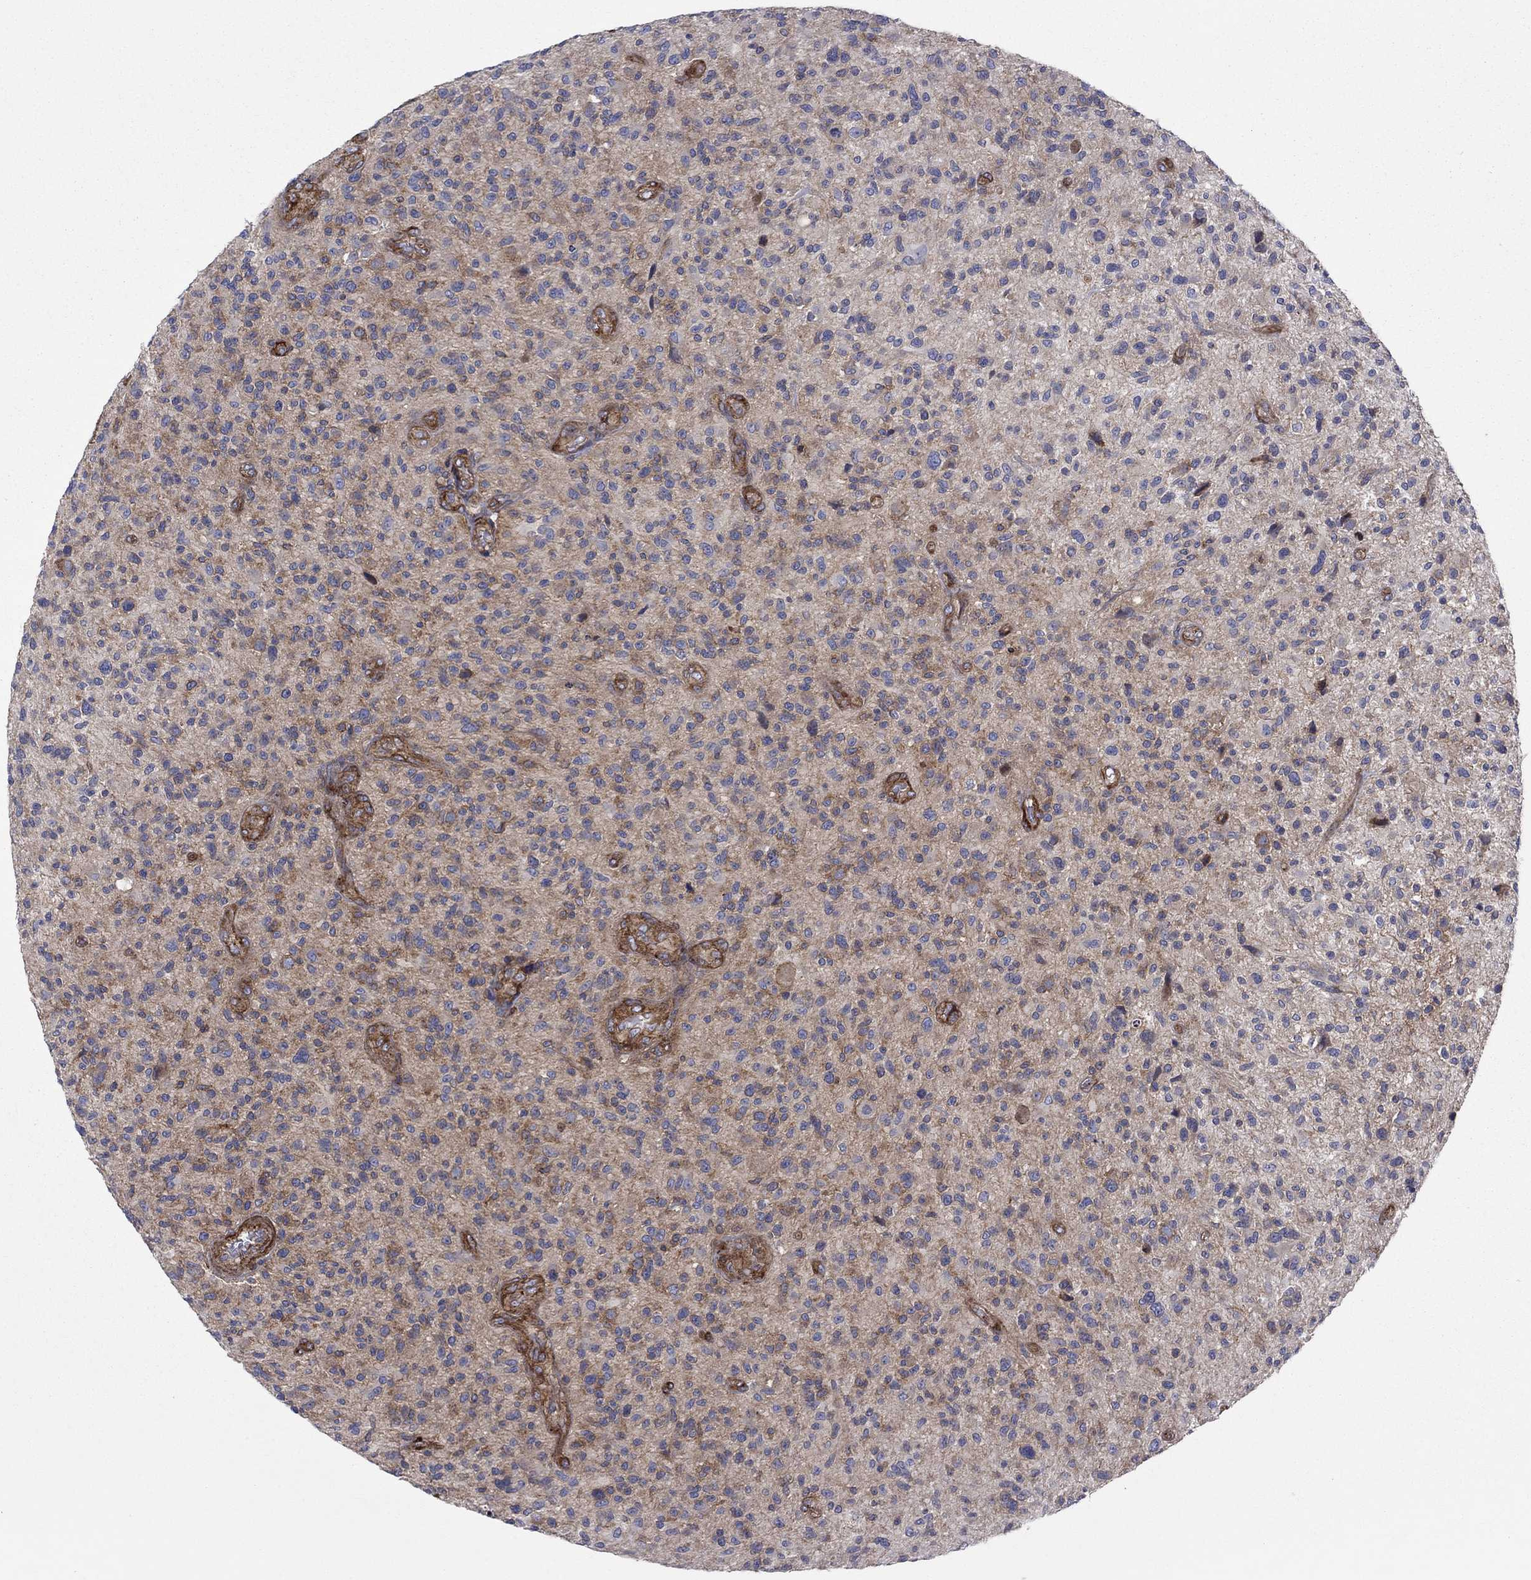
{"staining": {"intensity": "moderate", "quantity": "<25%", "location": "cytoplasmic/membranous"}, "tissue": "glioma", "cell_type": "Tumor cells", "image_type": "cancer", "snomed": [{"axis": "morphology", "description": "Glioma, malignant, High grade"}, {"axis": "topography", "description": "Brain"}], "caption": "Immunohistochemical staining of malignant glioma (high-grade) exhibits moderate cytoplasmic/membranous protein positivity in about <25% of tumor cells. The protein of interest is stained brown, and the nuclei are stained in blue (DAB IHC with brightfield microscopy, high magnification).", "gene": "PAG1", "patient": {"sex": "male", "age": 47}}